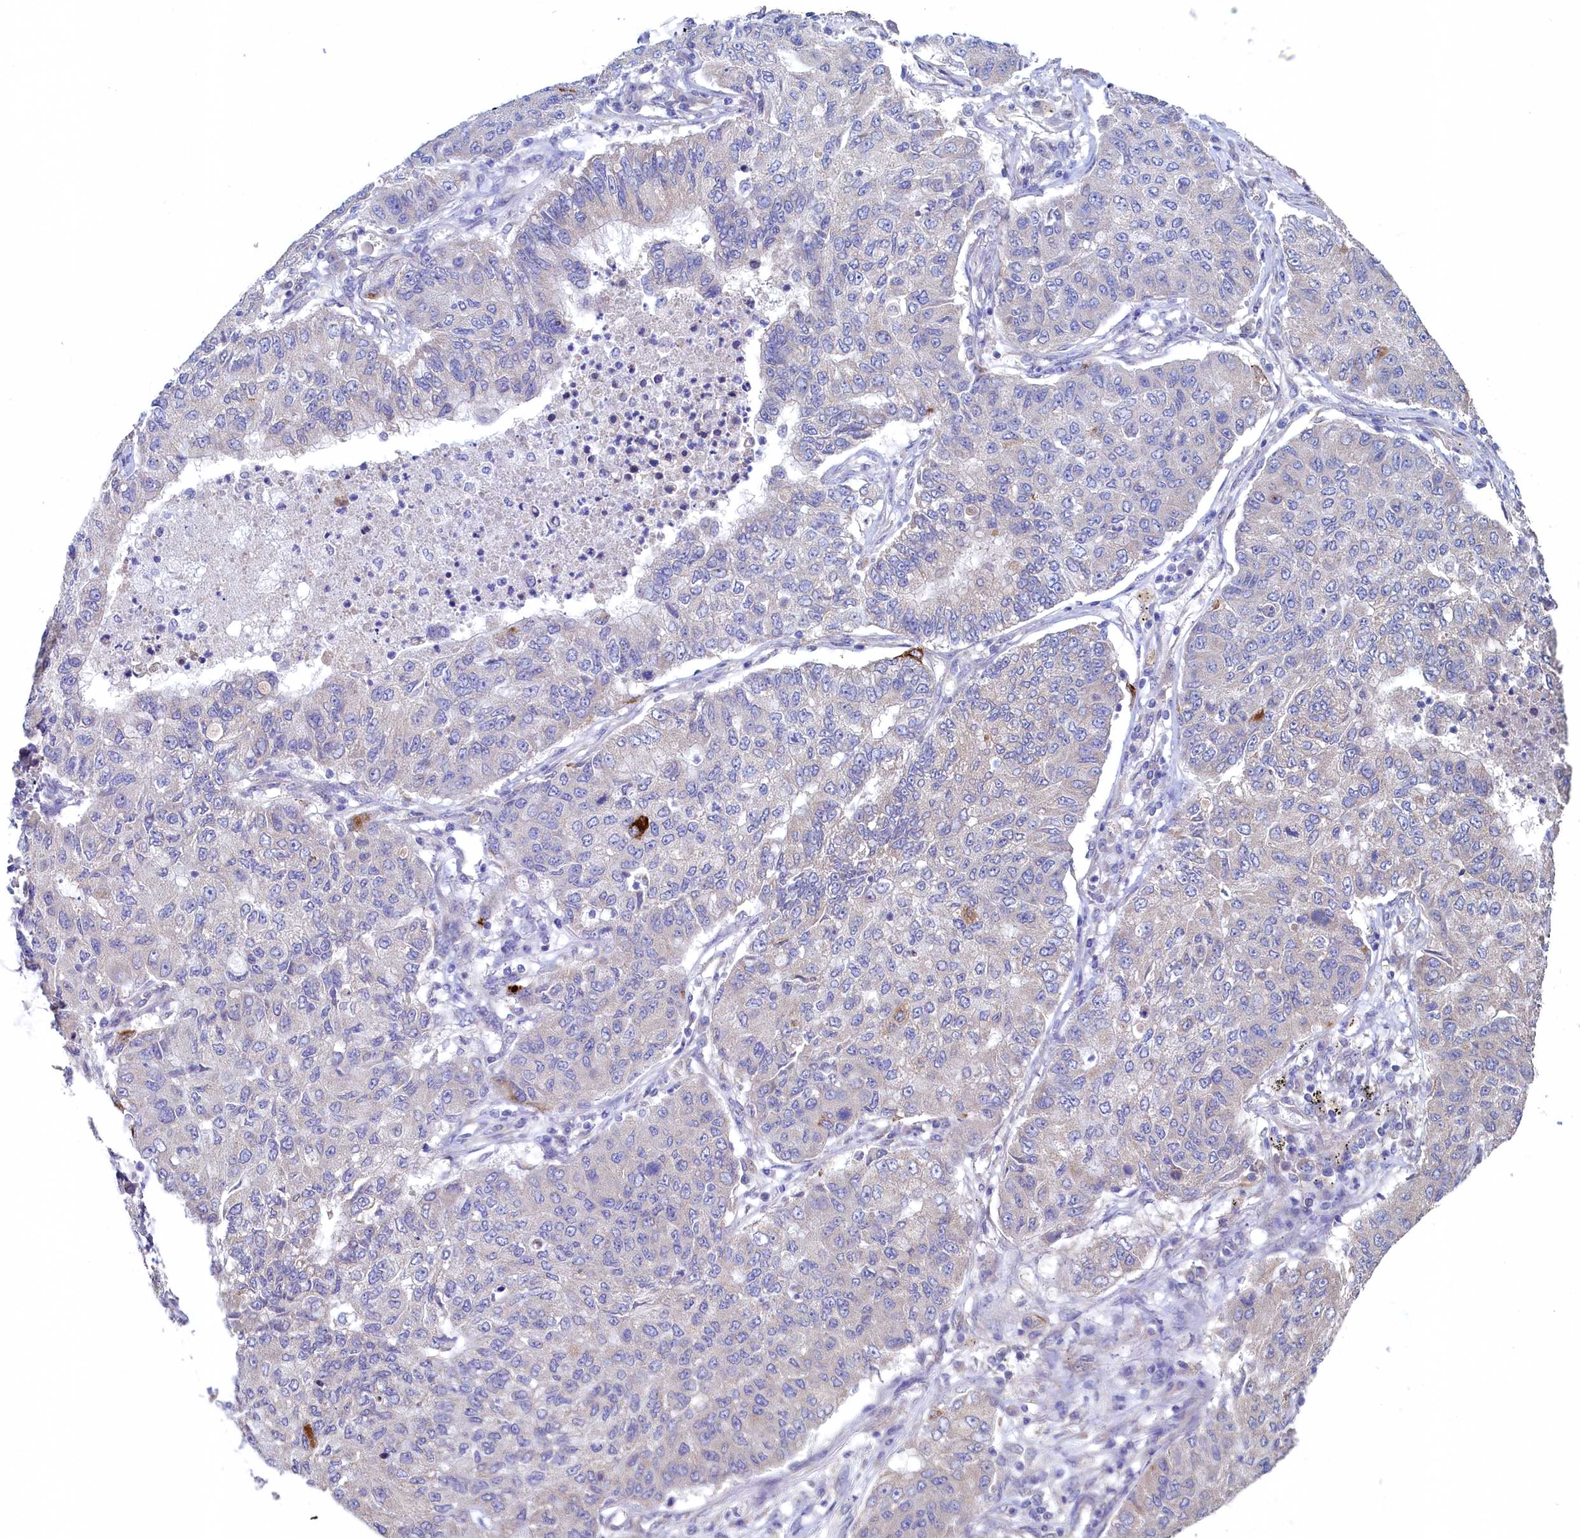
{"staining": {"intensity": "negative", "quantity": "none", "location": "none"}, "tissue": "lung cancer", "cell_type": "Tumor cells", "image_type": "cancer", "snomed": [{"axis": "morphology", "description": "Squamous cell carcinoma, NOS"}, {"axis": "topography", "description": "Lung"}], "caption": "The histopathology image reveals no significant staining in tumor cells of lung squamous cell carcinoma.", "gene": "SPATA2L", "patient": {"sex": "male", "age": 74}}